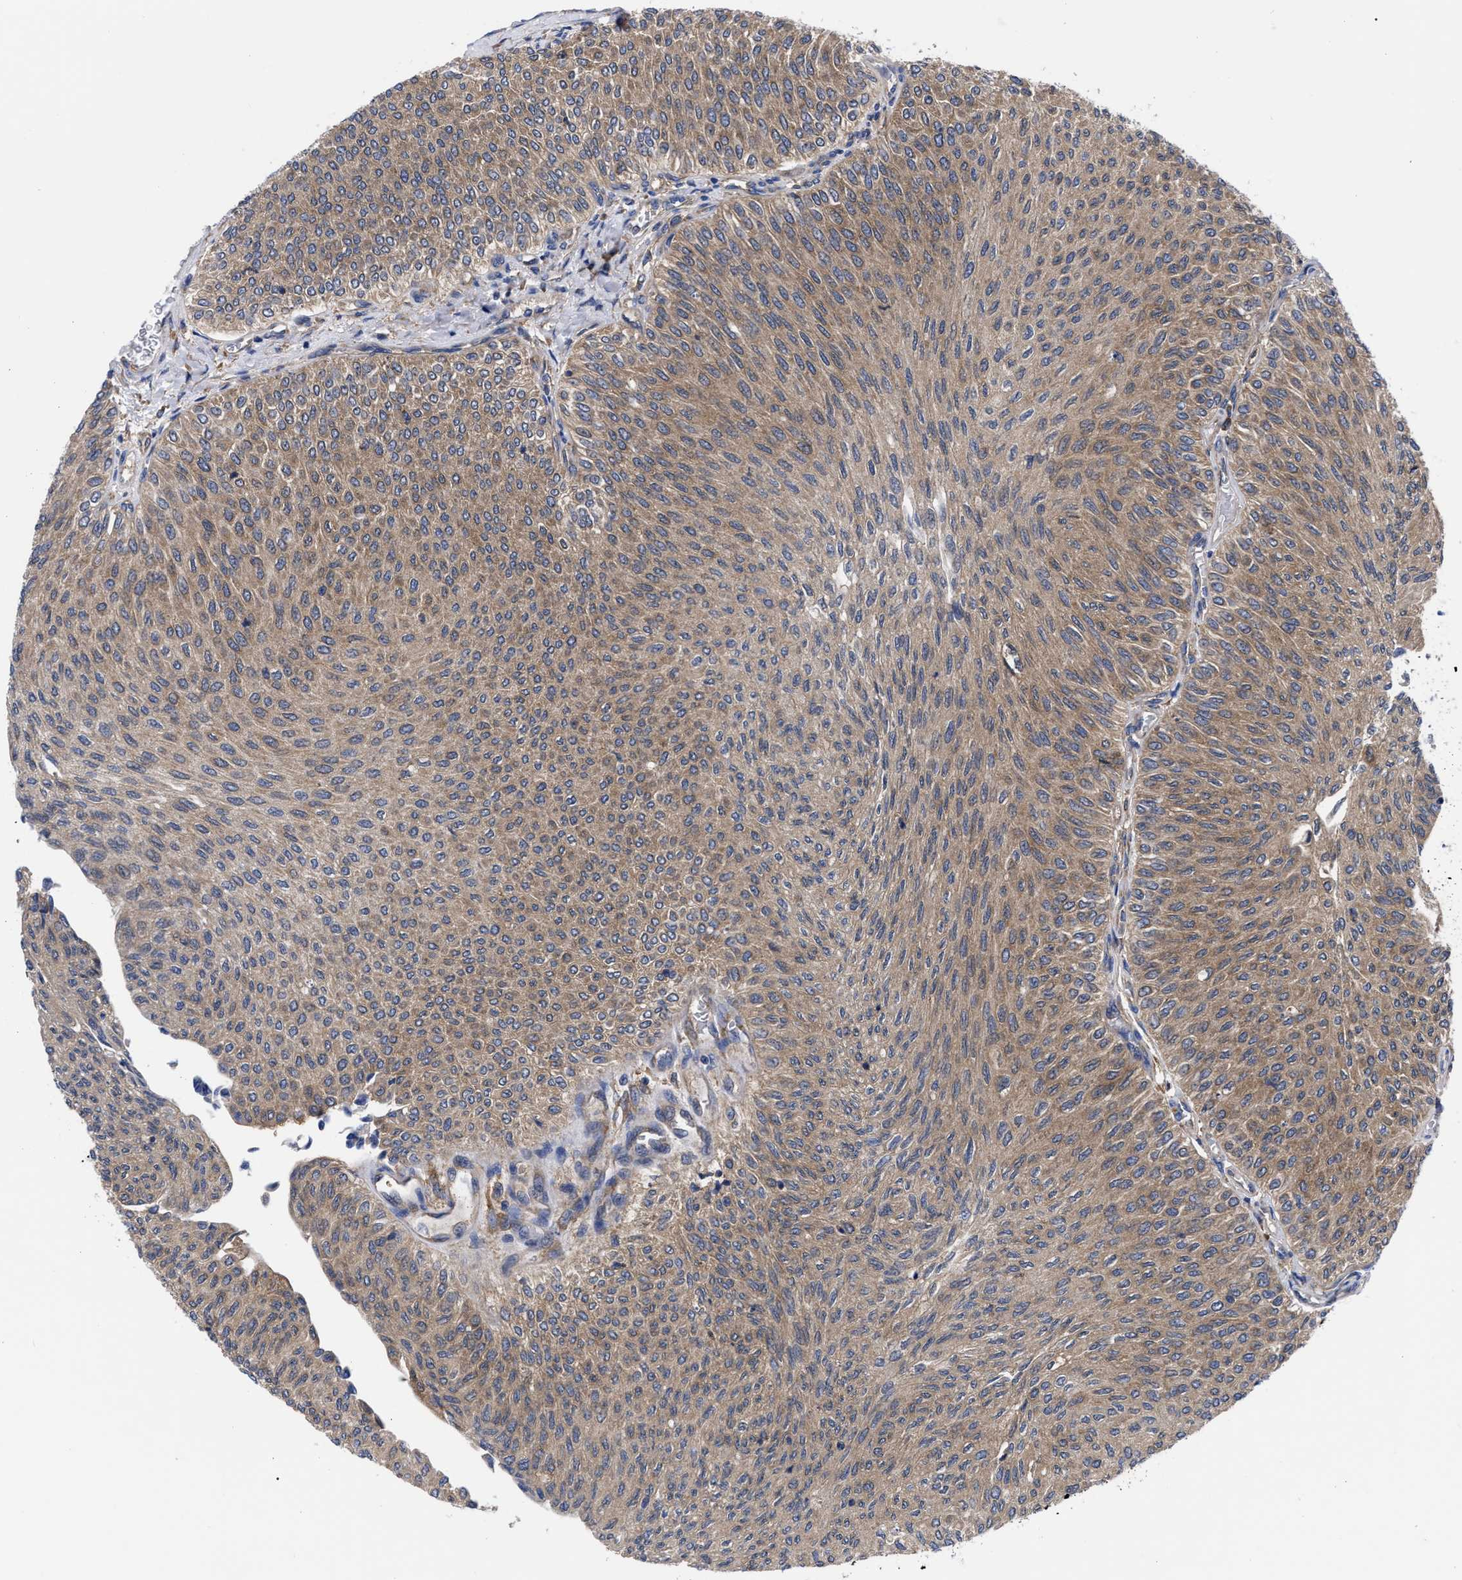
{"staining": {"intensity": "moderate", "quantity": ">75%", "location": "cytoplasmic/membranous"}, "tissue": "urothelial cancer", "cell_type": "Tumor cells", "image_type": "cancer", "snomed": [{"axis": "morphology", "description": "Urothelial carcinoma, Low grade"}, {"axis": "topography", "description": "Urinary bladder"}], "caption": "Urothelial cancer was stained to show a protein in brown. There is medium levels of moderate cytoplasmic/membranous positivity in approximately >75% of tumor cells.", "gene": "RBKS", "patient": {"sex": "male", "age": 78}}